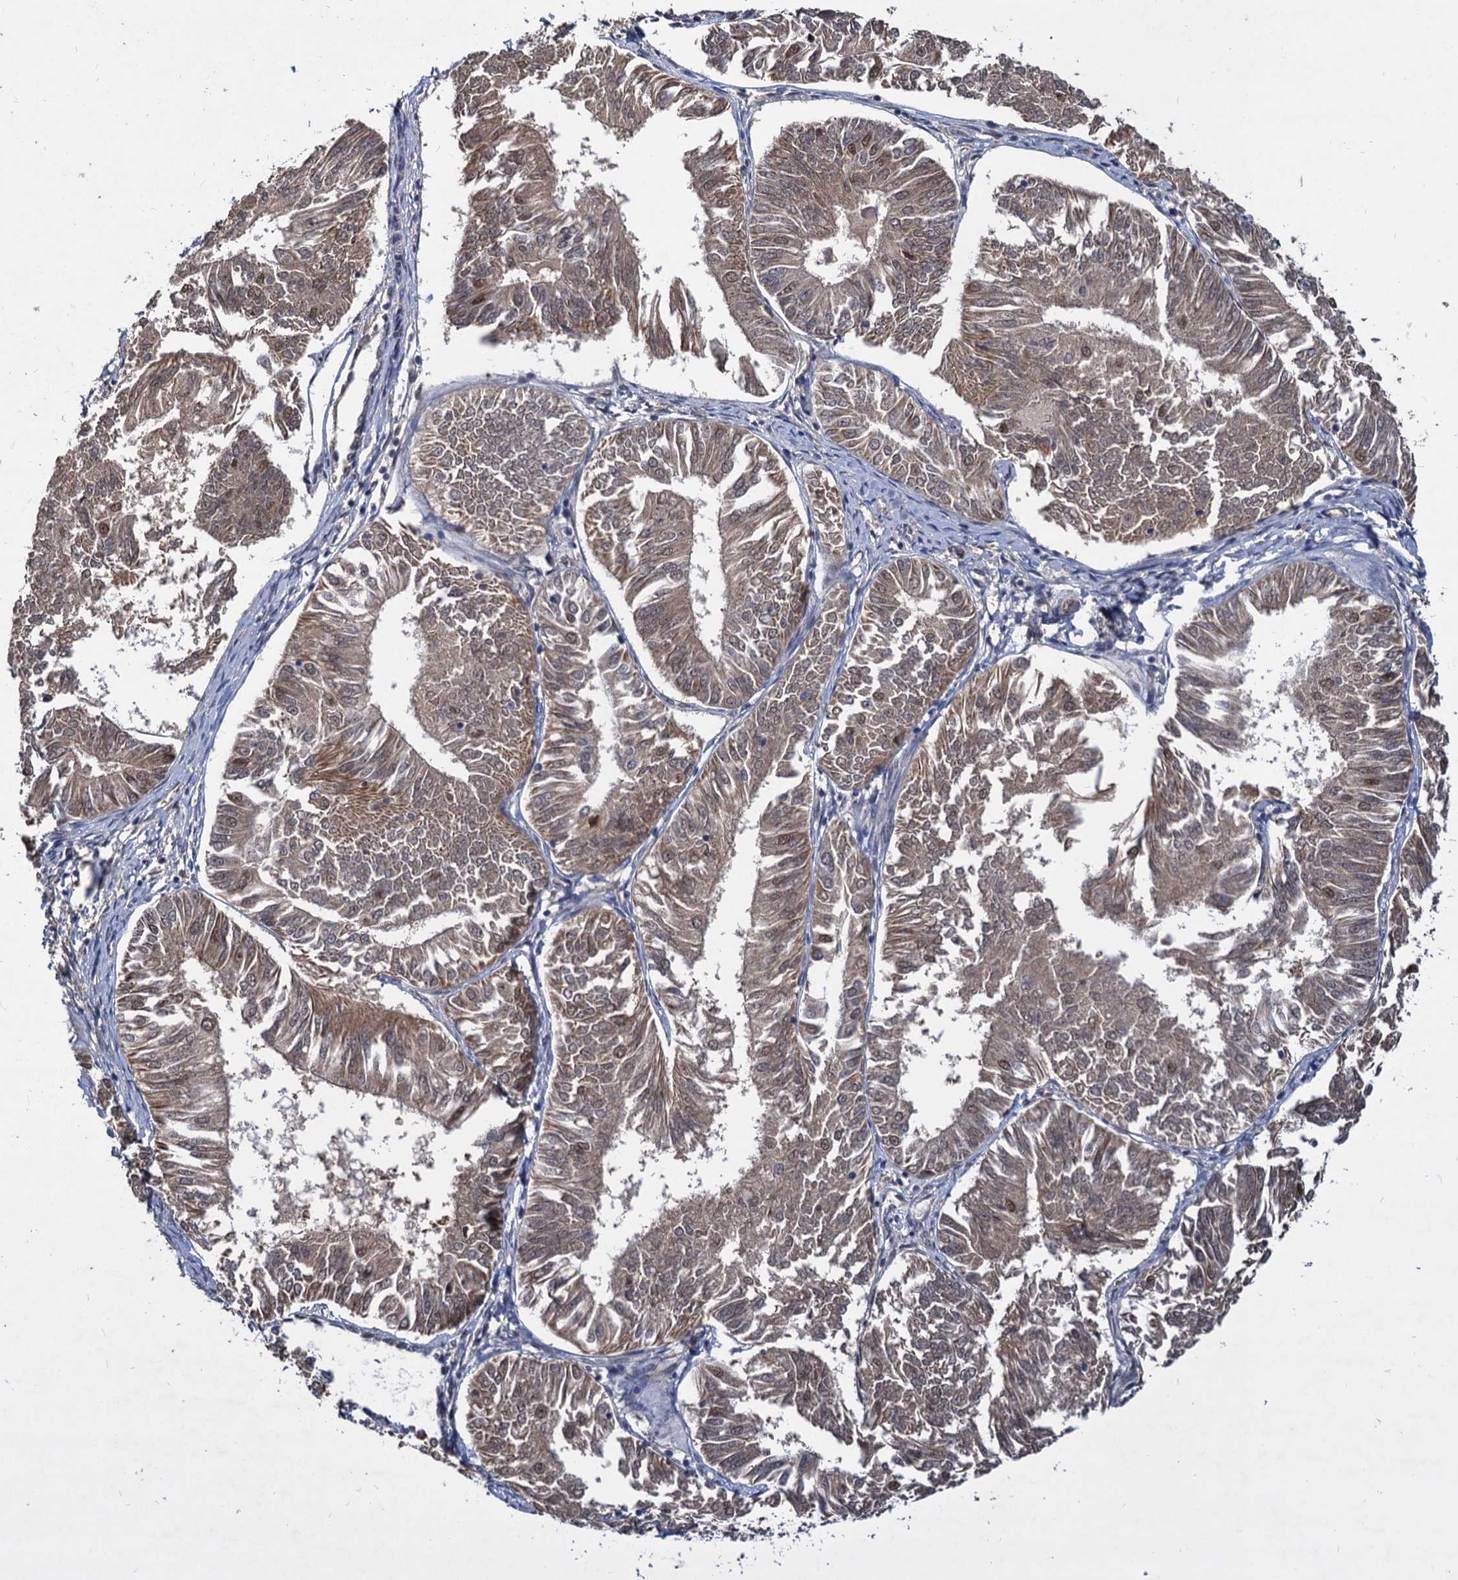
{"staining": {"intensity": "moderate", "quantity": ">75%", "location": "cytoplasmic/membranous"}, "tissue": "endometrial cancer", "cell_type": "Tumor cells", "image_type": "cancer", "snomed": [{"axis": "morphology", "description": "Adenocarcinoma, NOS"}, {"axis": "topography", "description": "Endometrium"}], "caption": "Protein expression analysis of human endometrial cancer reveals moderate cytoplasmic/membranous positivity in about >75% of tumor cells.", "gene": "PSMD4", "patient": {"sex": "female", "age": 58}}